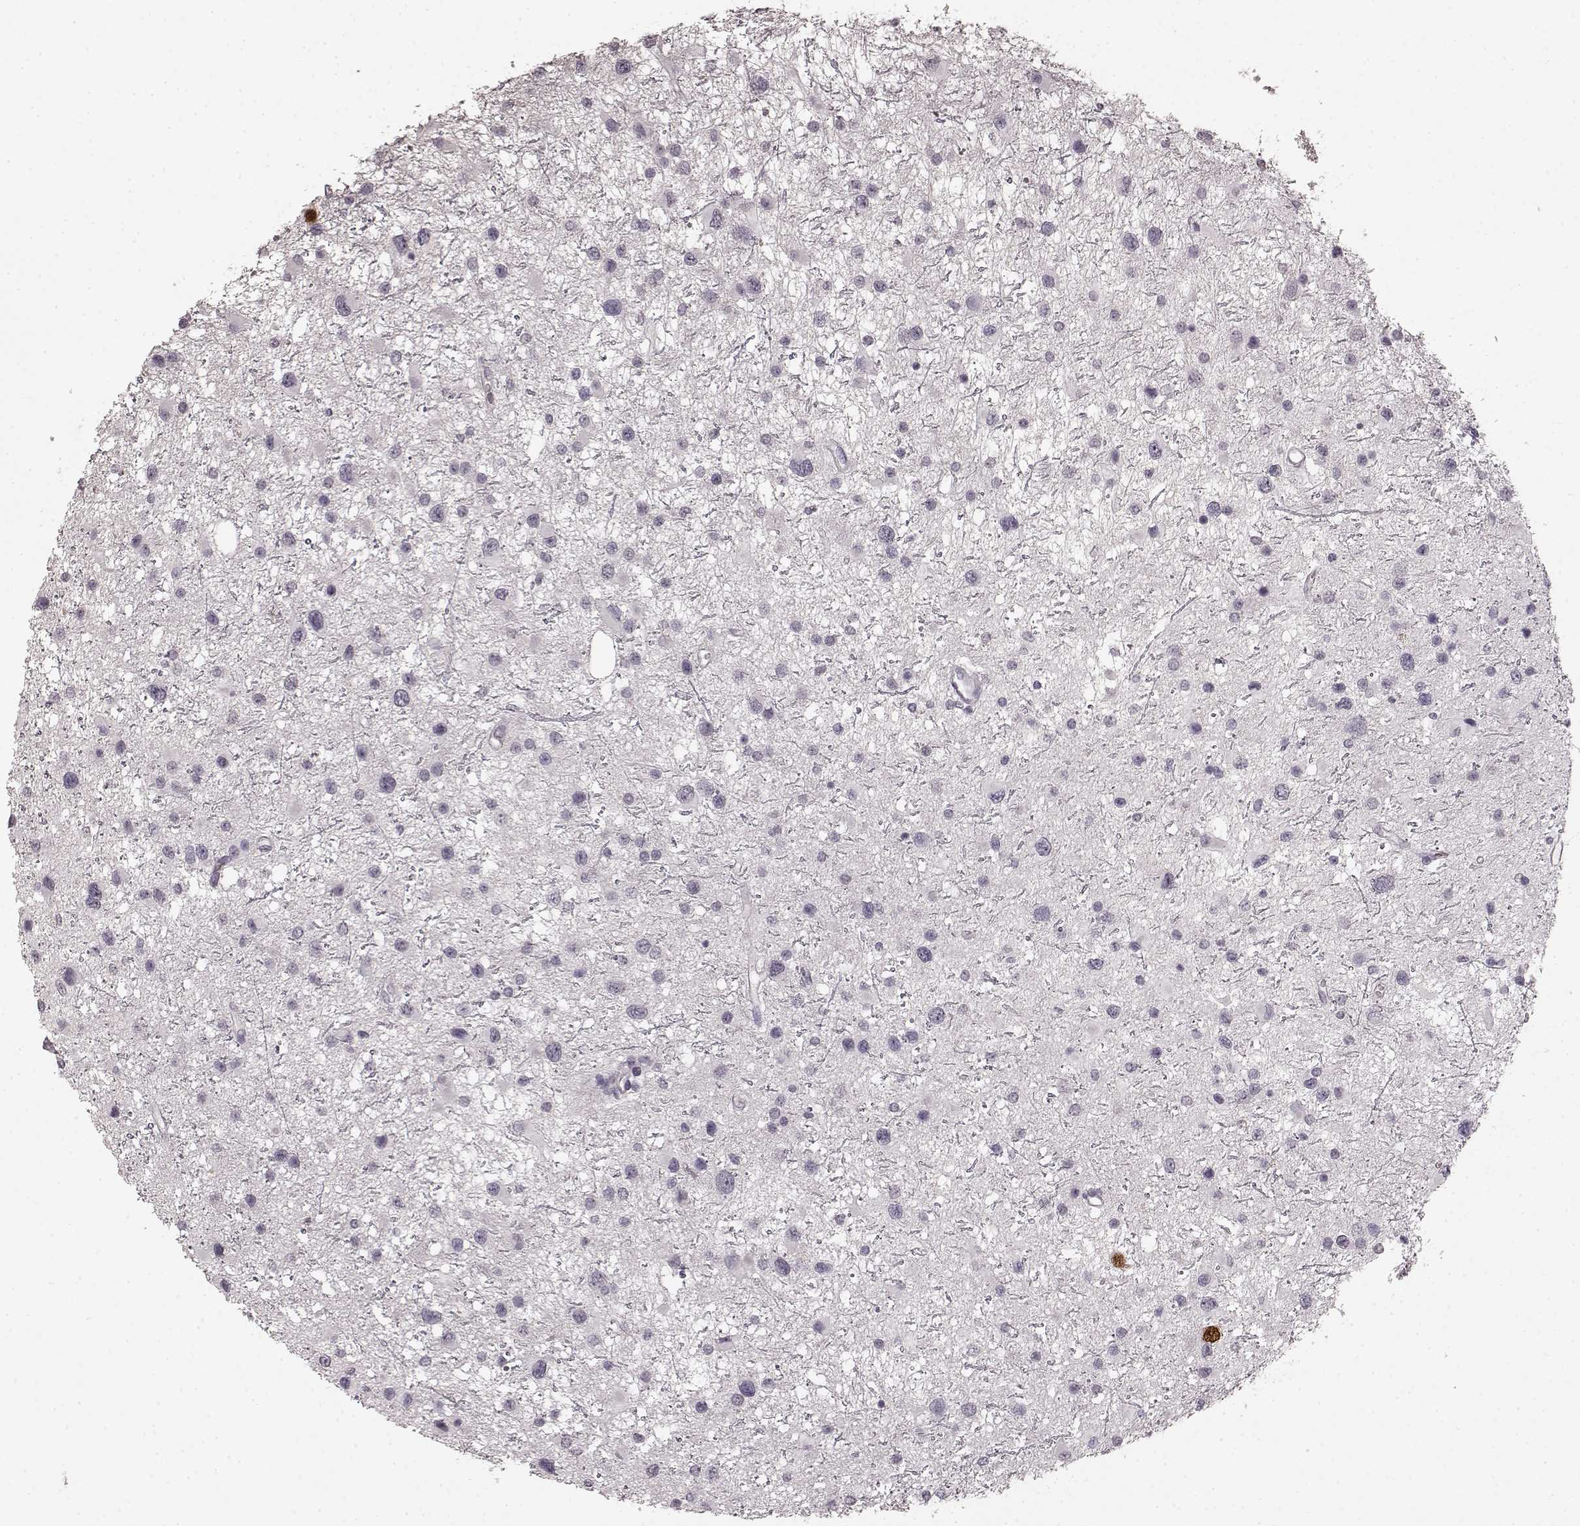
{"staining": {"intensity": "strong", "quantity": "<25%", "location": "nuclear"}, "tissue": "glioma", "cell_type": "Tumor cells", "image_type": "cancer", "snomed": [{"axis": "morphology", "description": "Glioma, malignant, Low grade"}, {"axis": "topography", "description": "Brain"}], "caption": "The photomicrograph demonstrates immunohistochemical staining of malignant glioma (low-grade). There is strong nuclear expression is seen in approximately <25% of tumor cells.", "gene": "CCNA2", "patient": {"sex": "female", "age": 32}}